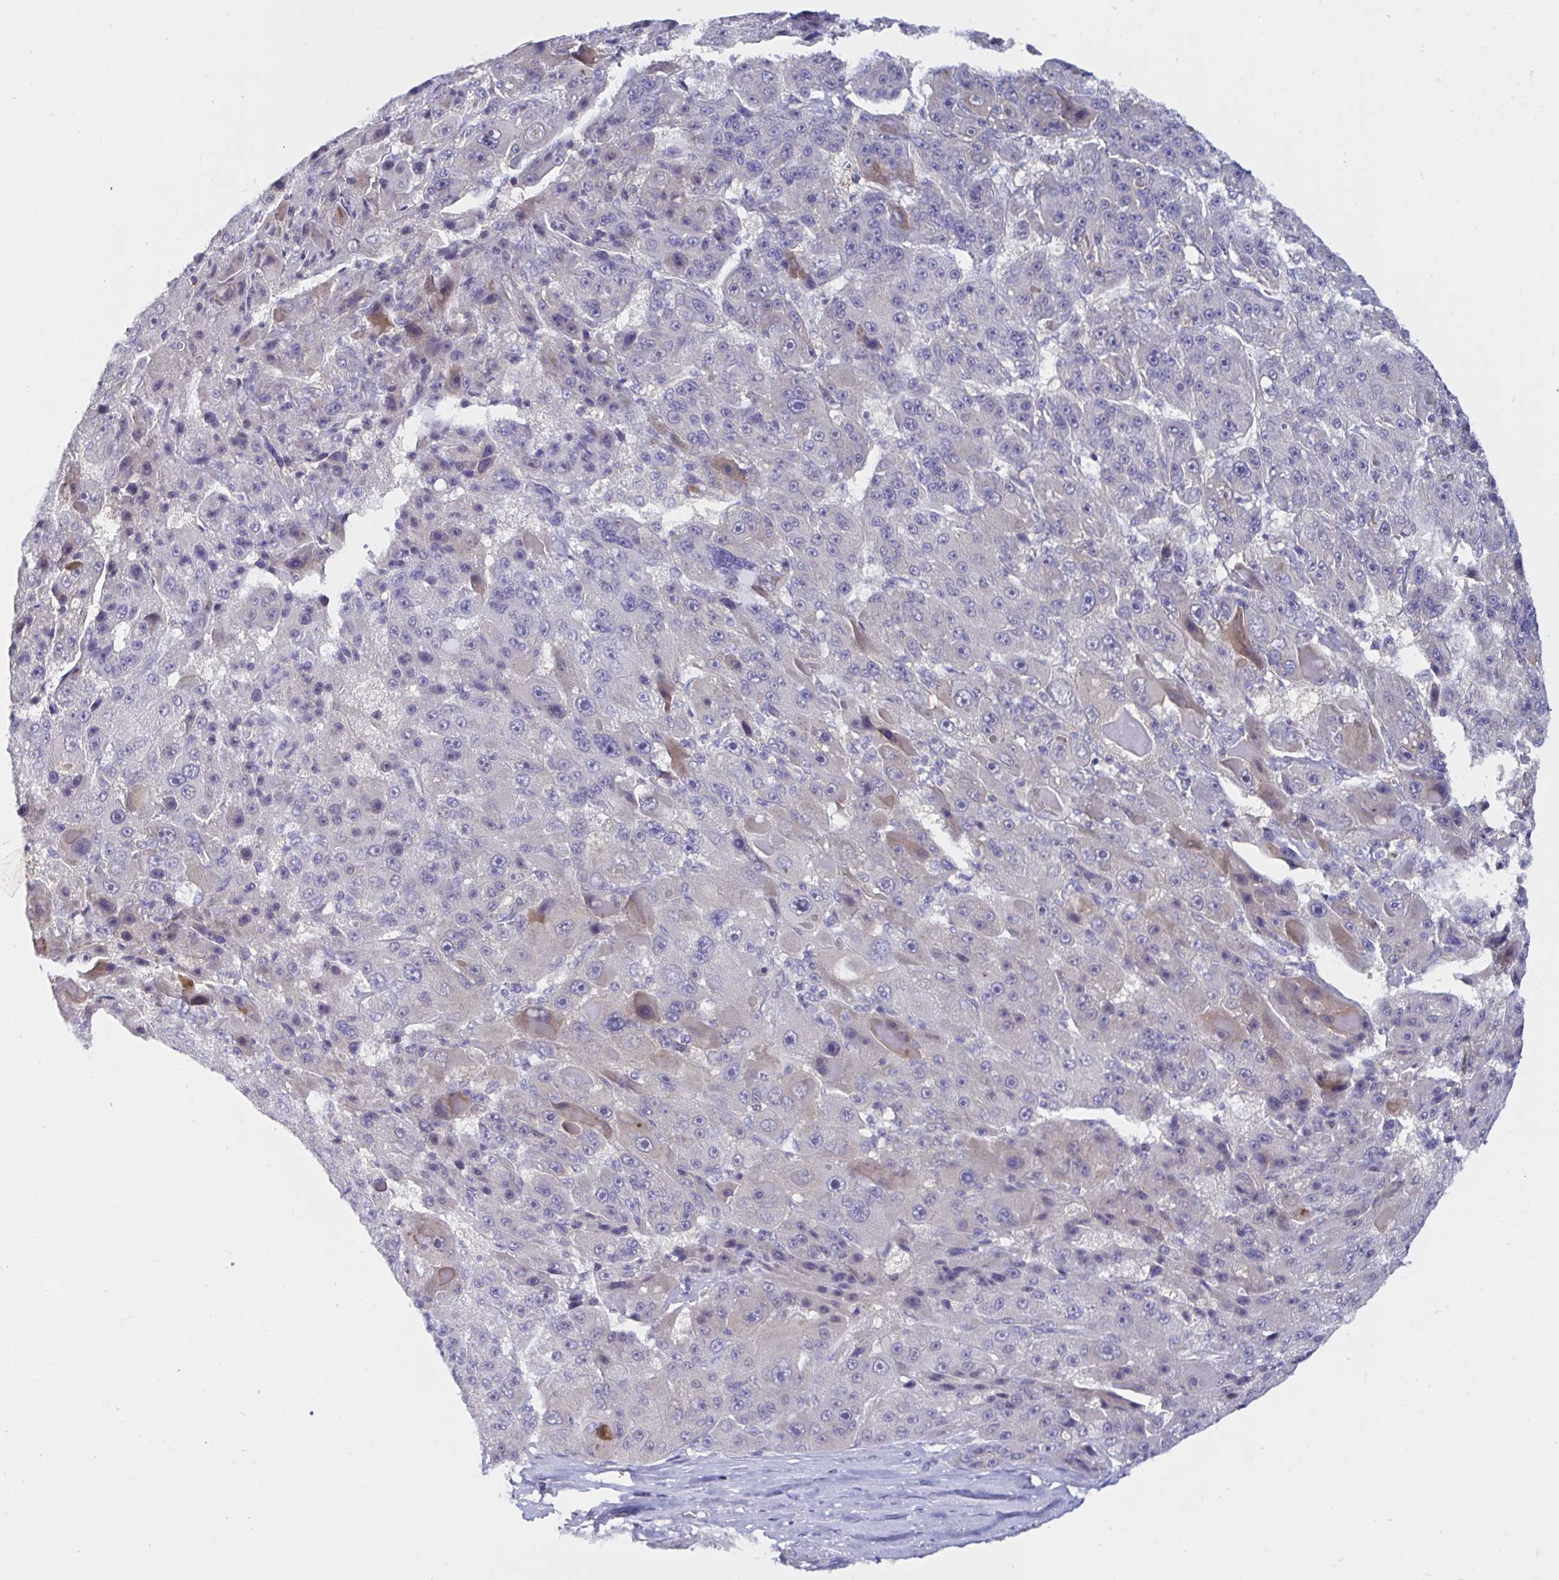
{"staining": {"intensity": "negative", "quantity": "none", "location": "none"}, "tissue": "liver cancer", "cell_type": "Tumor cells", "image_type": "cancer", "snomed": [{"axis": "morphology", "description": "Carcinoma, Hepatocellular, NOS"}, {"axis": "topography", "description": "Liver"}], "caption": "This is a photomicrograph of immunohistochemistry staining of liver cancer (hepatocellular carcinoma), which shows no expression in tumor cells.", "gene": "RSRP1", "patient": {"sex": "male", "age": 76}}